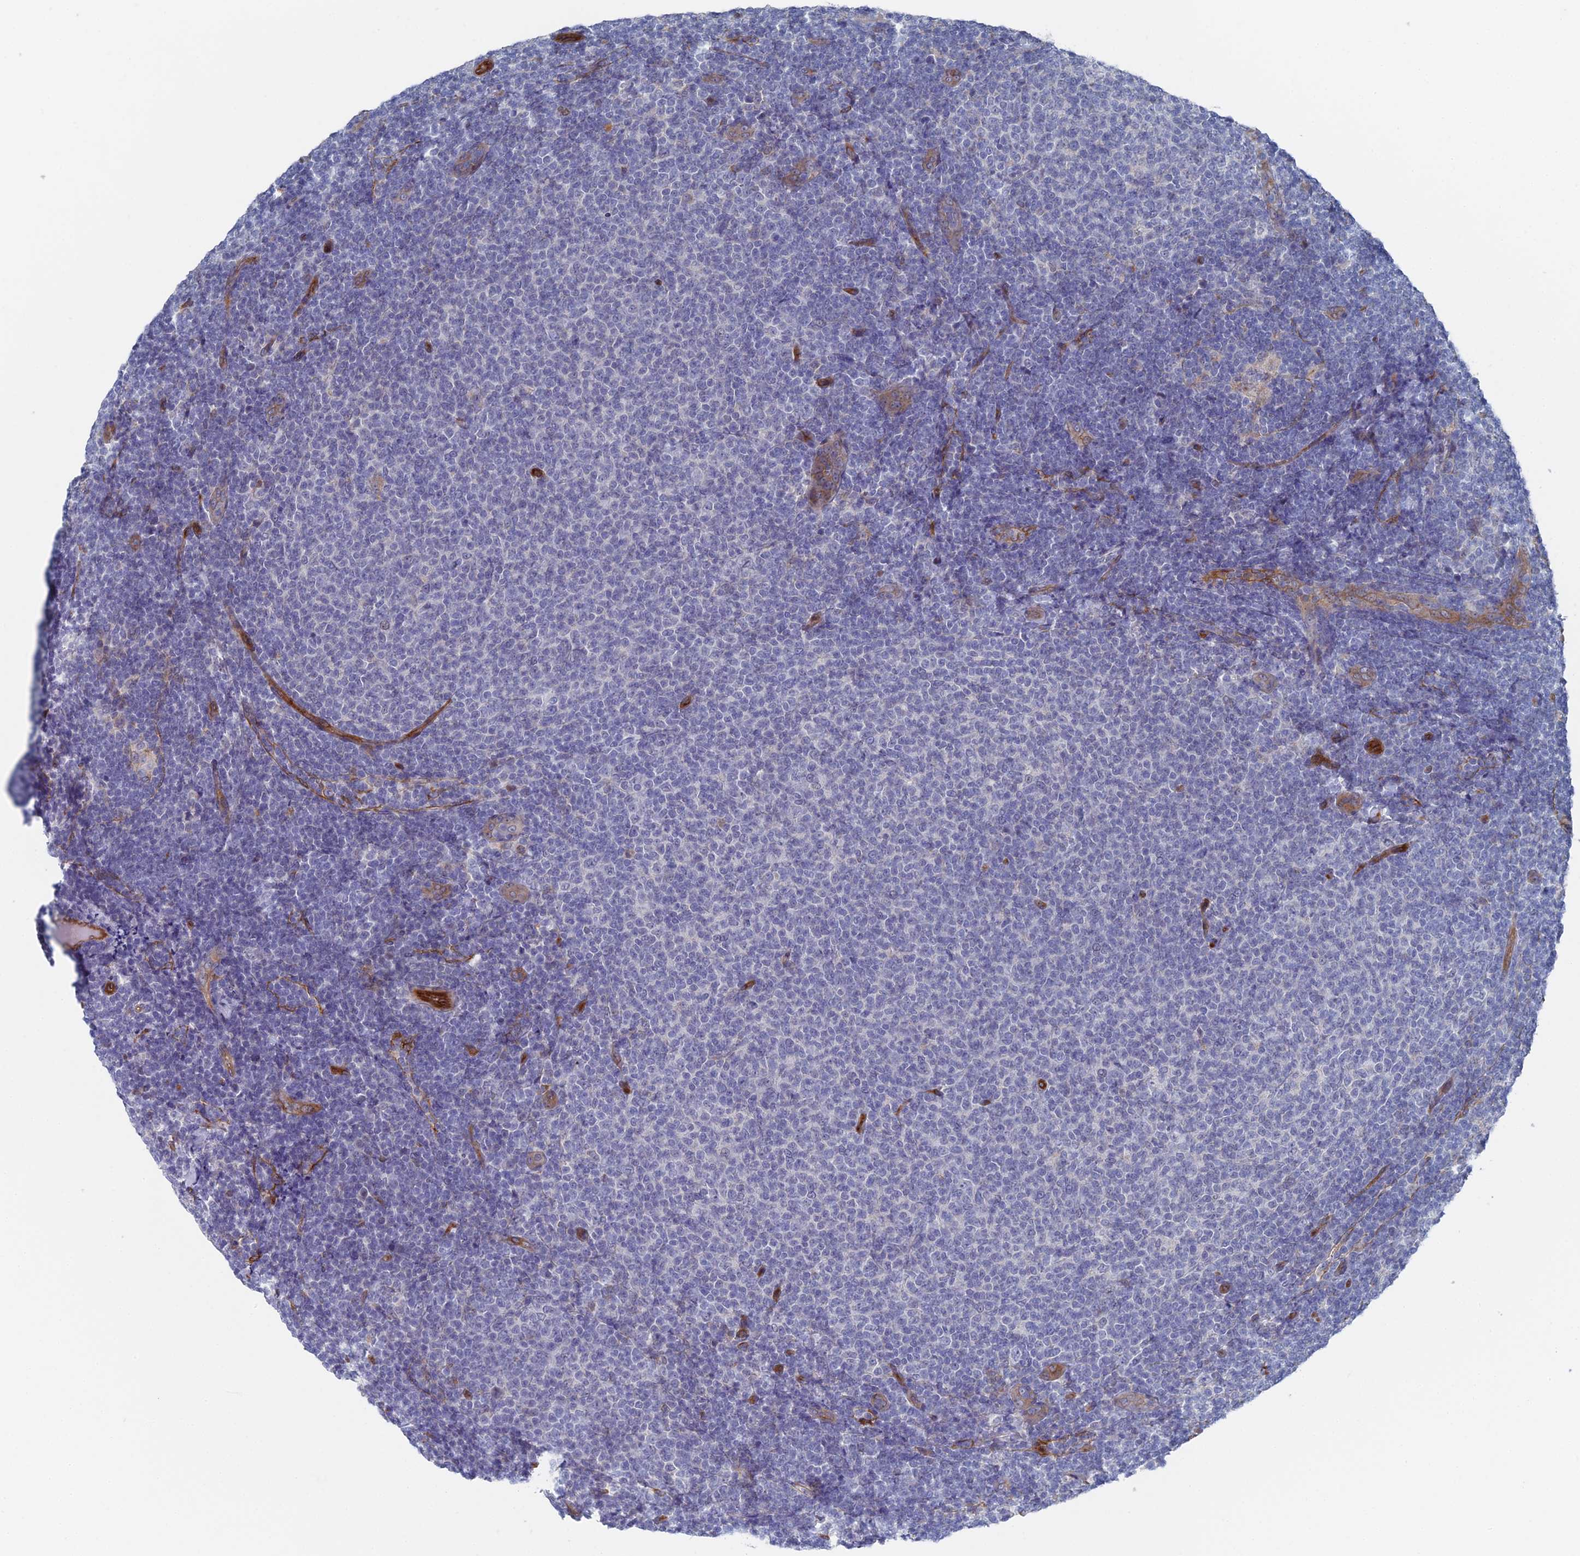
{"staining": {"intensity": "negative", "quantity": "none", "location": "none"}, "tissue": "lymphoma", "cell_type": "Tumor cells", "image_type": "cancer", "snomed": [{"axis": "morphology", "description": "Malignant lymphoma, non-Hodgkin's type, Low grade"}, {"axis": "topography", "description": "Lymph node"}], "caption": "This is a photomicrograph of immunohistochemistry staining of lymphoma, which shows no expression in tumor cells.", "gene": "ARAP3", "patient": {"sex": "male", "age": 66}}